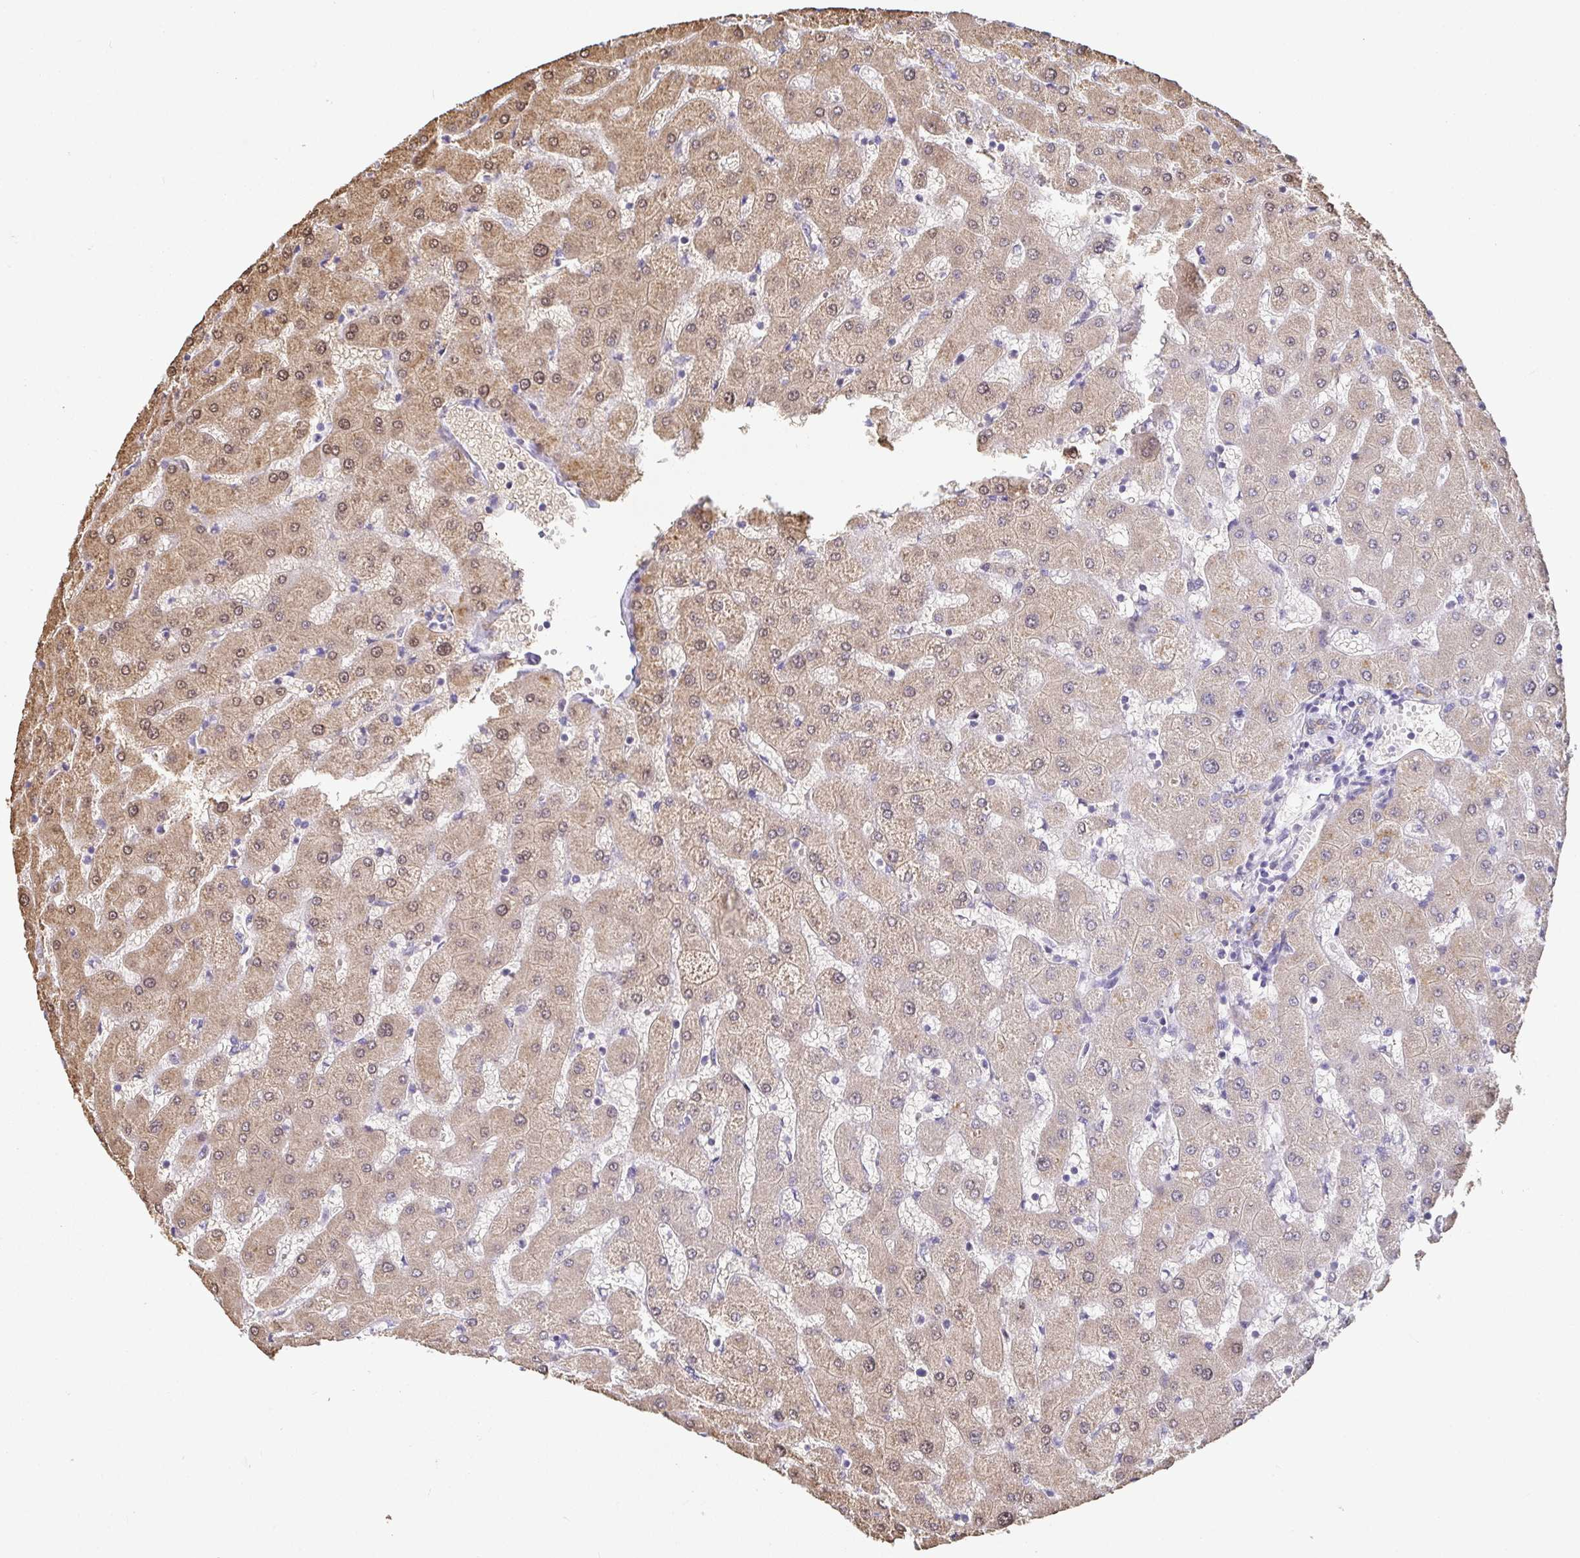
{"staining": {"intensity": "weak", "quantity": "<25%", "location": "cytoplasmic/membranous,nuclear"}, "tissue": "liver", "cell_type": "Cholangiocytes", "image_type": "normal", "snomed": [{"axis": "morphology", "description": "Normal tissue, NOS"}, {"axis": "topography", "description": "Liver"}], "caption": "This is an immunohistochemistry (IHC) image of normal liver. There is no expression in cholangiocytes.", "gene": "PIWIL3", "patient": {"sex": "female", "age": 63}}